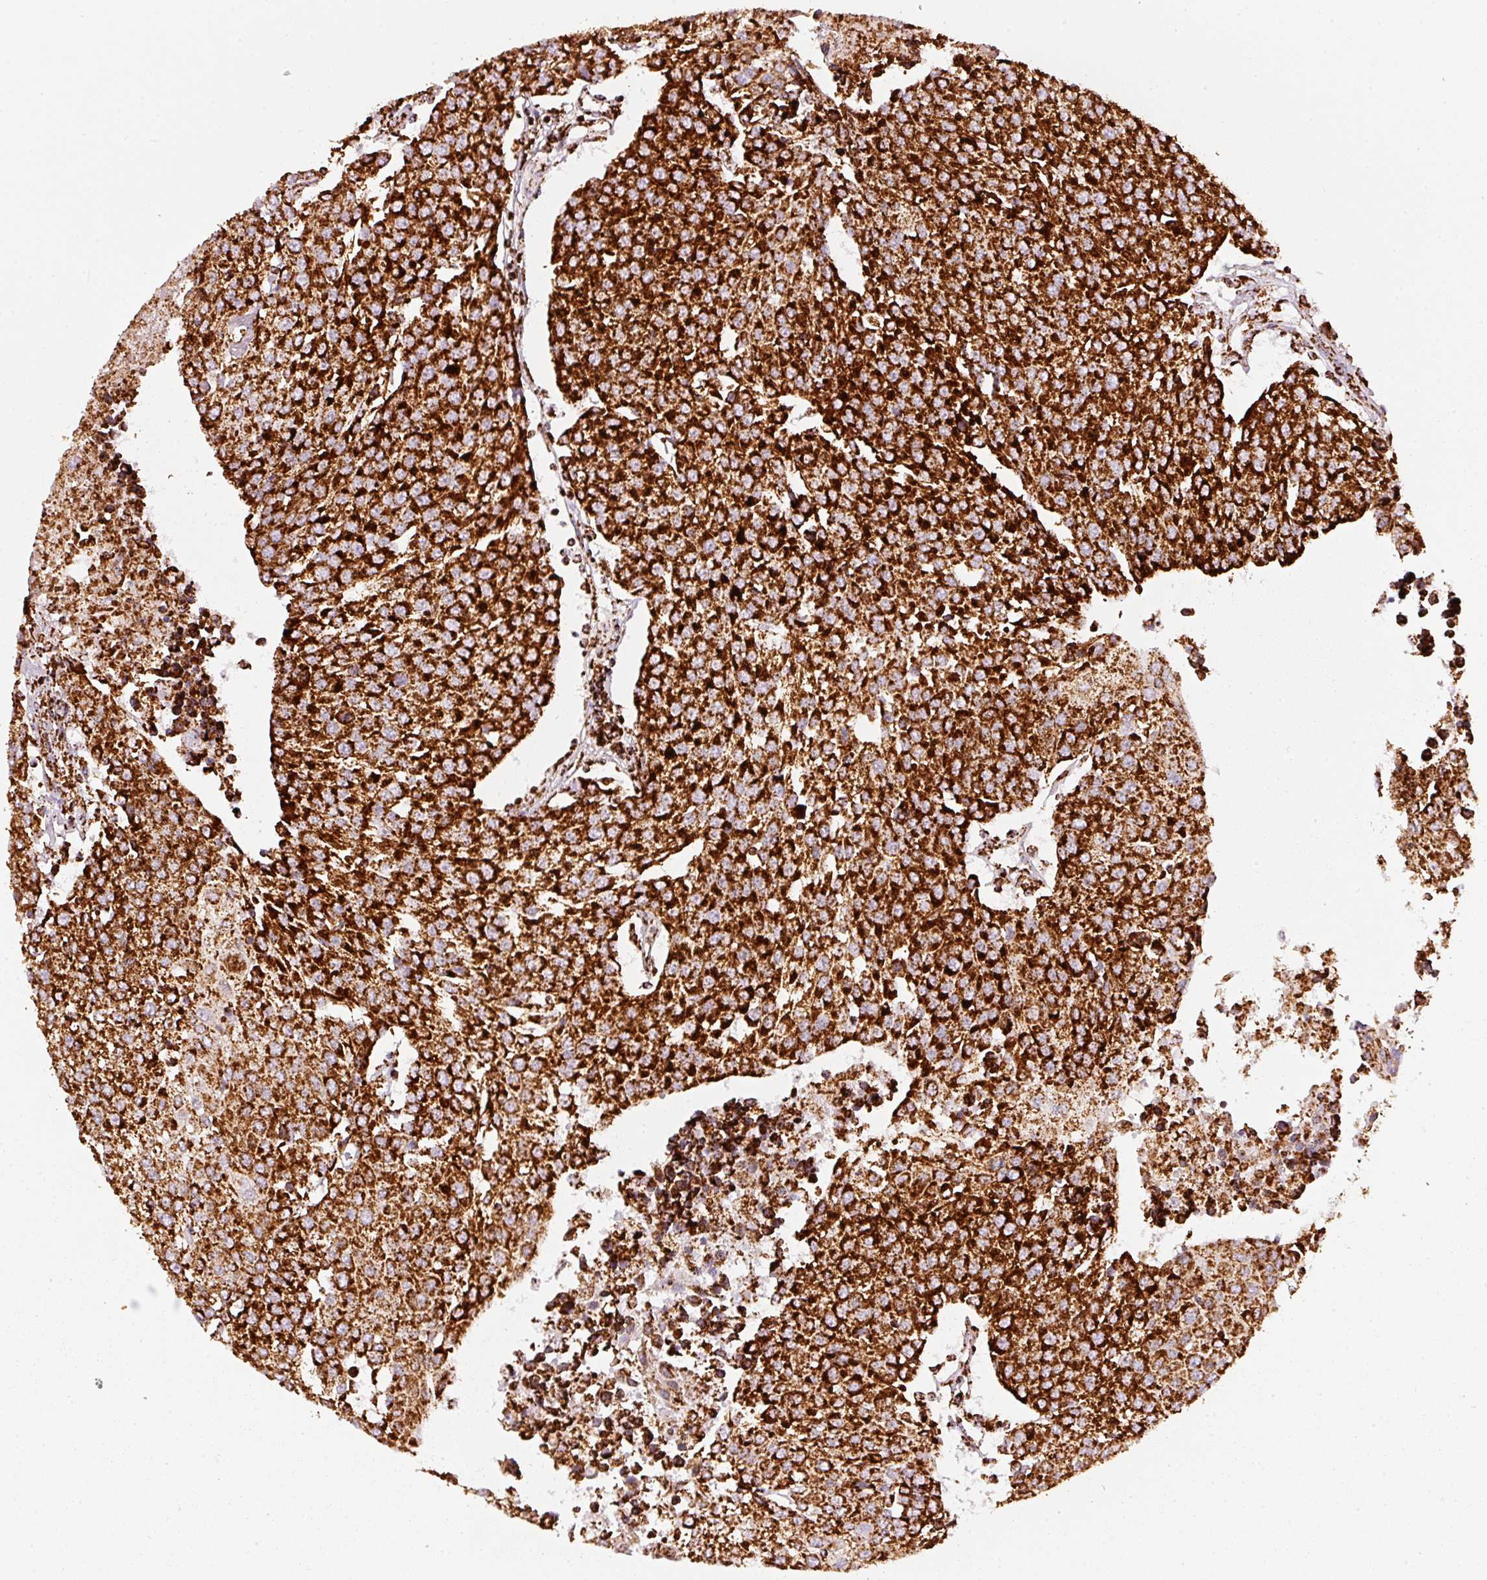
{"staining": {"intensity": "strong", "quantity": ">75%", "location": "cytoplasmic/membranous"}, "tissue": "urothelial cancer", "cell_type": "Tumor cells", "image_type": "cancer", "snomed": [{"axis": "morphology", "description": "Urothelial carcinoma, High grade"}, {"axis": "topography", "description": "Urinary bladder"}], "caption": "Immunohistochemistry (IHC) image of neoplastic tissue: urothelial cancer stained using IHC exhibits high levels of strong protein expression localized specifically in the cytoplasmic/membranous of tumor cells, appearing as a cytoplasmic/membranous brown color.", "gene": "UQCRC1", "patient": {"sex": "female", "age": 85}}